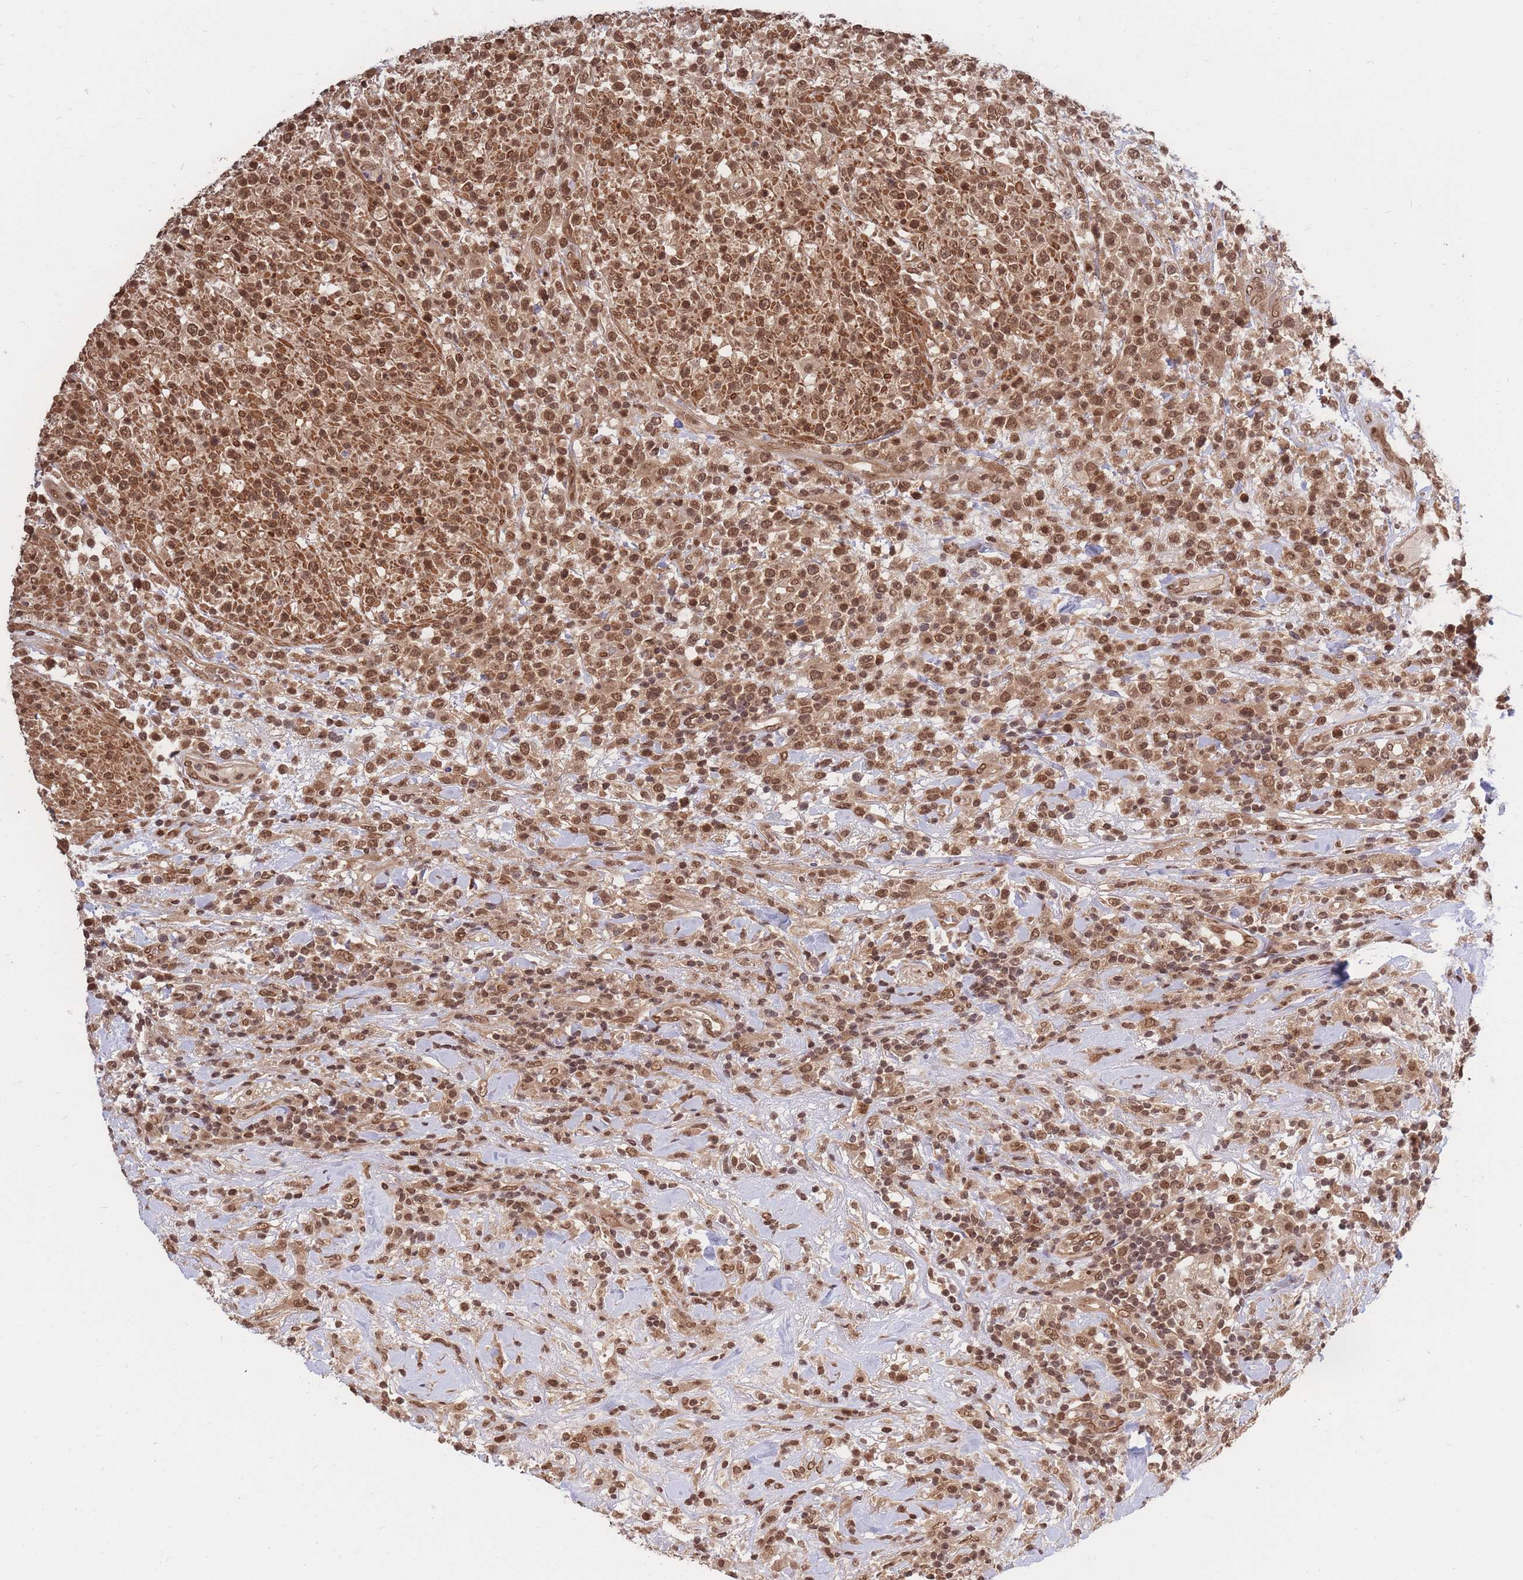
{"staining": {"intensity": "moderate", "quantity": ">75%", "location": "cytoplasmic/membranous,nuclear"}, "tissue": "lymphoma", "cell_type": "Tumor cells", "image_type": "cancer", "snomed": [{"axis": "morphology", "description": "Malignant lymphoma, non-Hodgkin's type, High grade"}, {"axis": "topography", "description": "Colon"}], "caption": "Immunohistochemical staining of high-grade malignant lymphoma, non-Hodgkin's type reveals medium levels of moderate cytoplasmic/membranous and nuclear expression in about >75% of tumor cells. Using DAB (brown) and hematoxylin (blue) stains, captured at high magnification using brightfield microscopy.", "gene": "SRA1", "patient": {"sex": "female", "age": 53}}